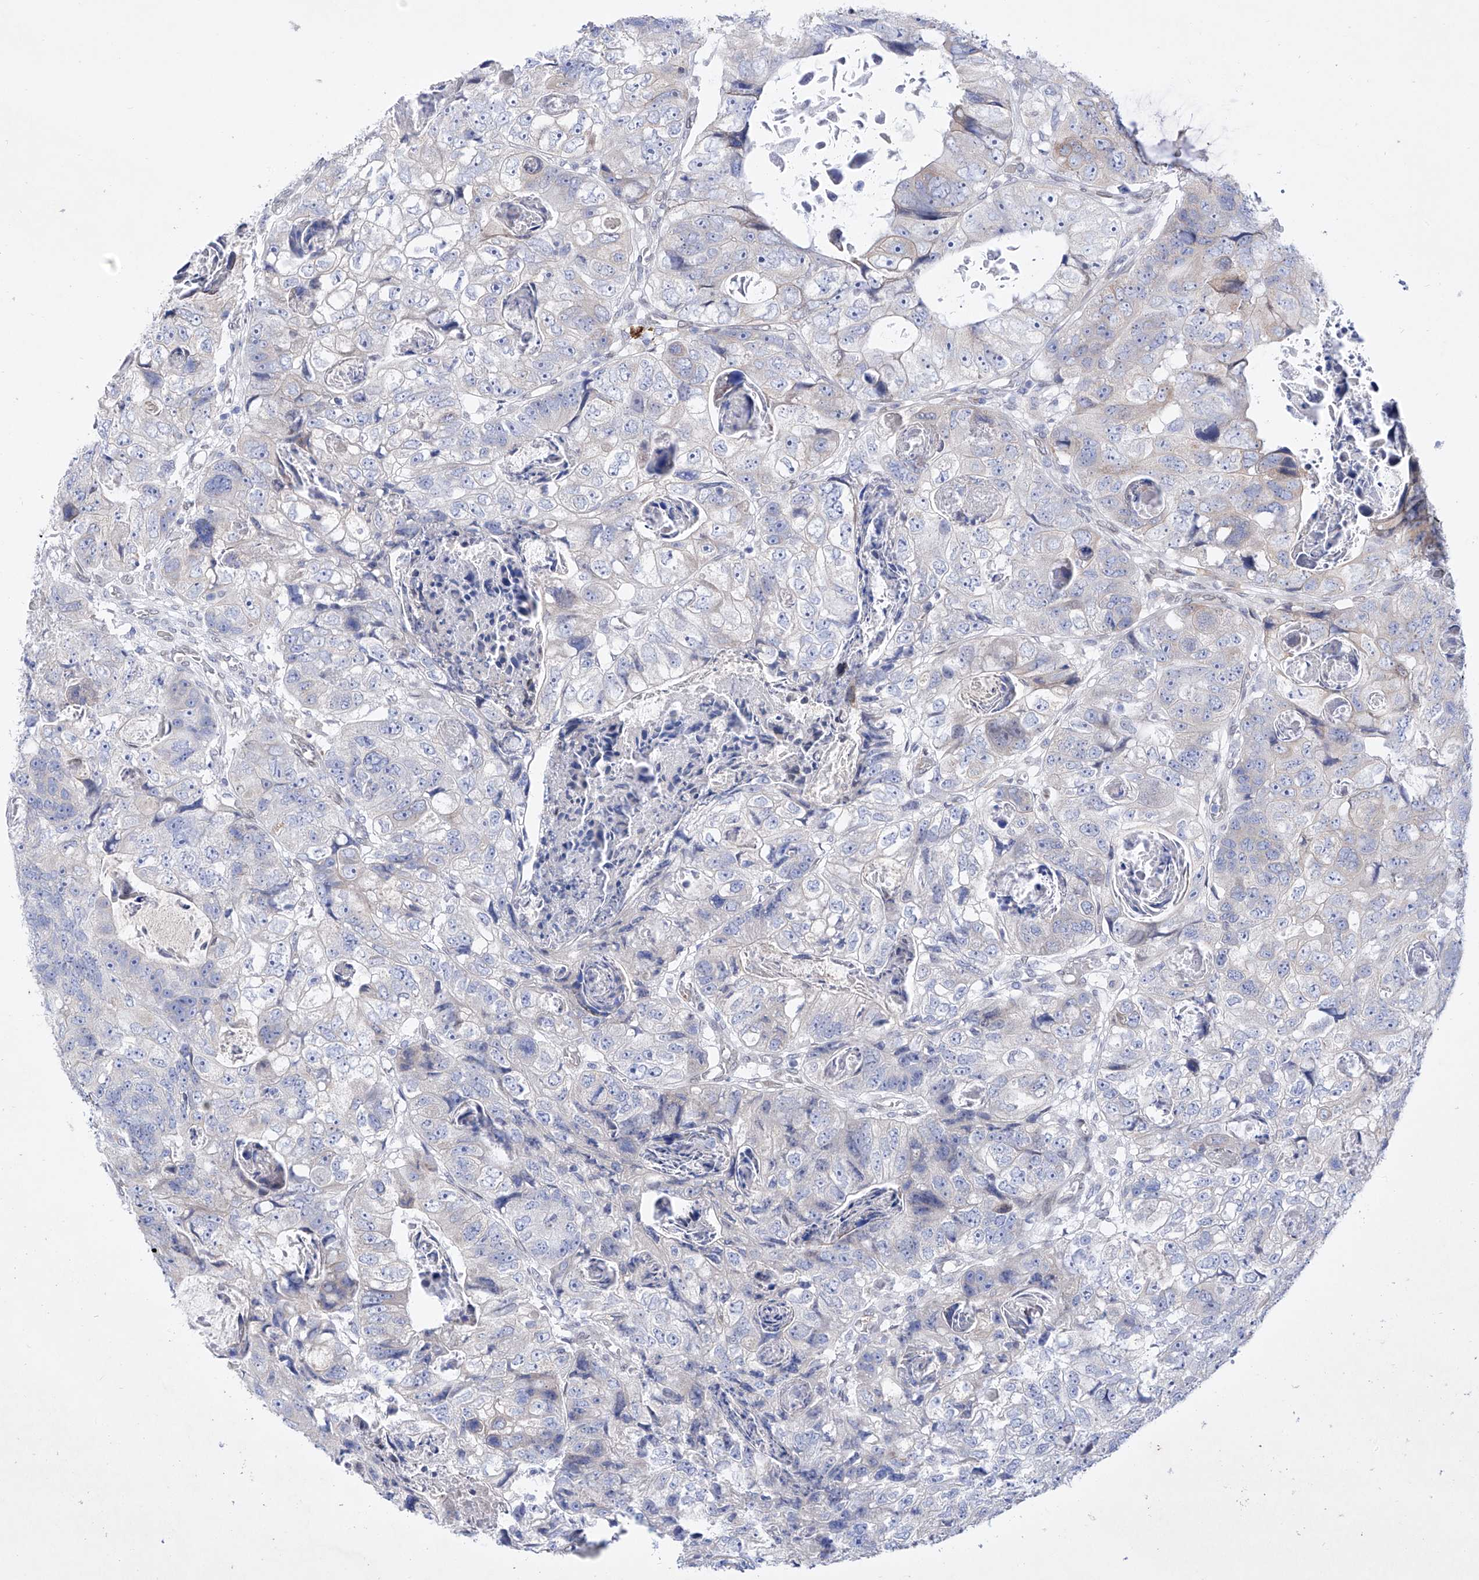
{"staining": {"intensity": "negative", "quantity": "none", "location": "none"}, "tissue": "colorectal cancer", "cell_type": "Tumor cells", "image_type": "cancer", "snomed": [{"axis": "morphology", "description": "Adenocarcinoma, NOS"}, {"axis": "topography", "description": "Rectum"}], "caption": "Human colorectal cancer stained for a protein using immunohistochemistry shows no positivity in tumor cells.", "gene": "LCLAT1", "patient": {"sex": "male", "age": 59}}